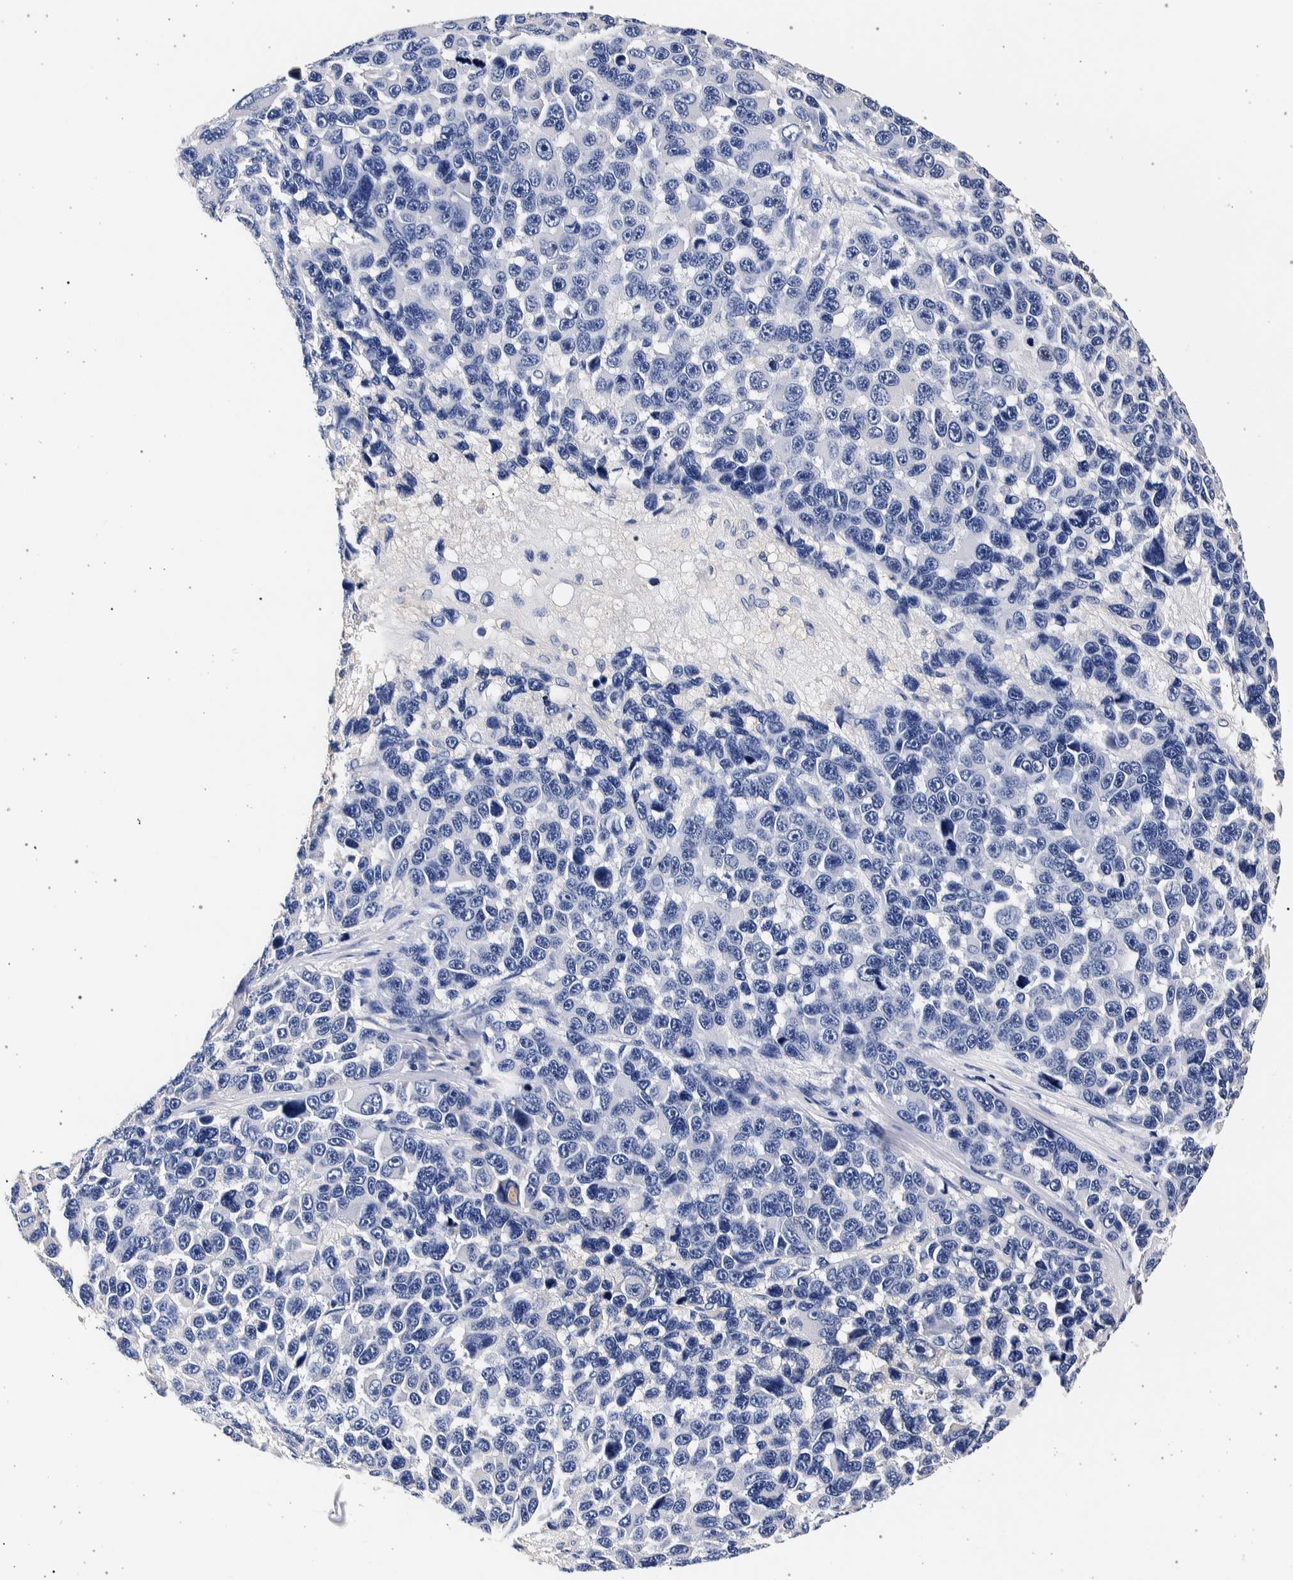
{"staining": {"intensity": "negative", "quantity": "none", "location": "none"}, "tissue": "melanoma", "cell_type": "Tumor cells", "image_type": "cancer", "snomed": [{"axis": "morphology", "description": "Malignant melanoma, NOS"}, {"axis": "topography", "description": "Skin"}], "caption": "The image displays no staining of tumor cells in malignant melanoma.", "gene": "NIBAN2", "patient": {"sex": "male", "age": 53}}